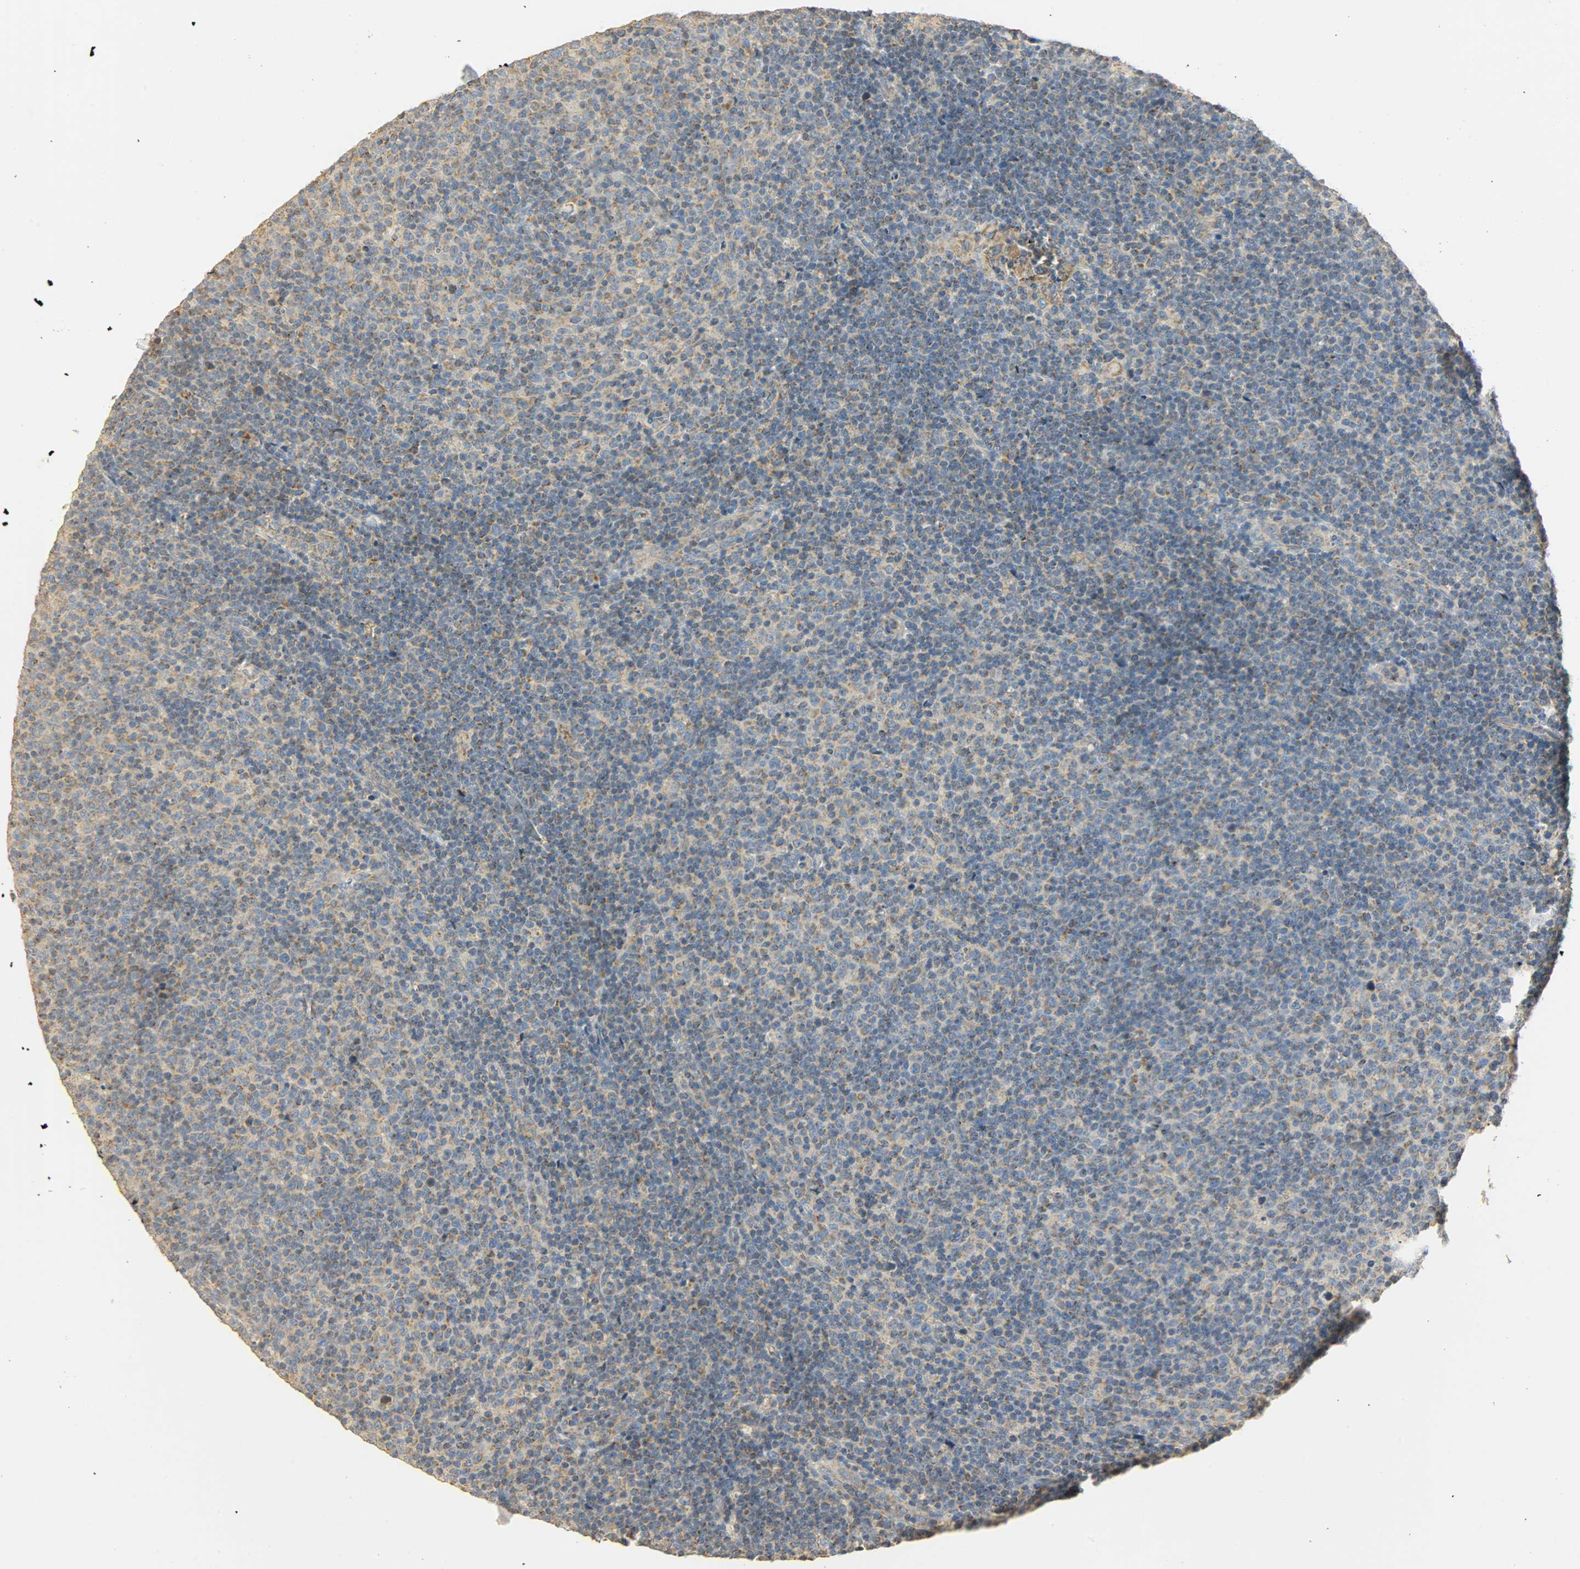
{"staining": {"intensity": "moderate", "quantity": "25%-75%", "location": "cytoplasmic/membranous"}, "tissue": "lymphoma", "cell_type": "Tumor cells", "image_type": "cancer", "snomed": [{"axis": "morphology", "description": "Malignant lymphoma, non-Hodgkin's type, Low grade"}, {"axis": "topography", "description": "Lymph node"}], "caption": "Lymphoma stained with DAB (3,3'-diaminobenzidine) immunohistochemistry reveals medium levels of moderate cytoplasmic/membranous staining in about 25%-75% of tumor cells.", "gene": "NNT", "patient": {"sex": "male", "age": 70}}